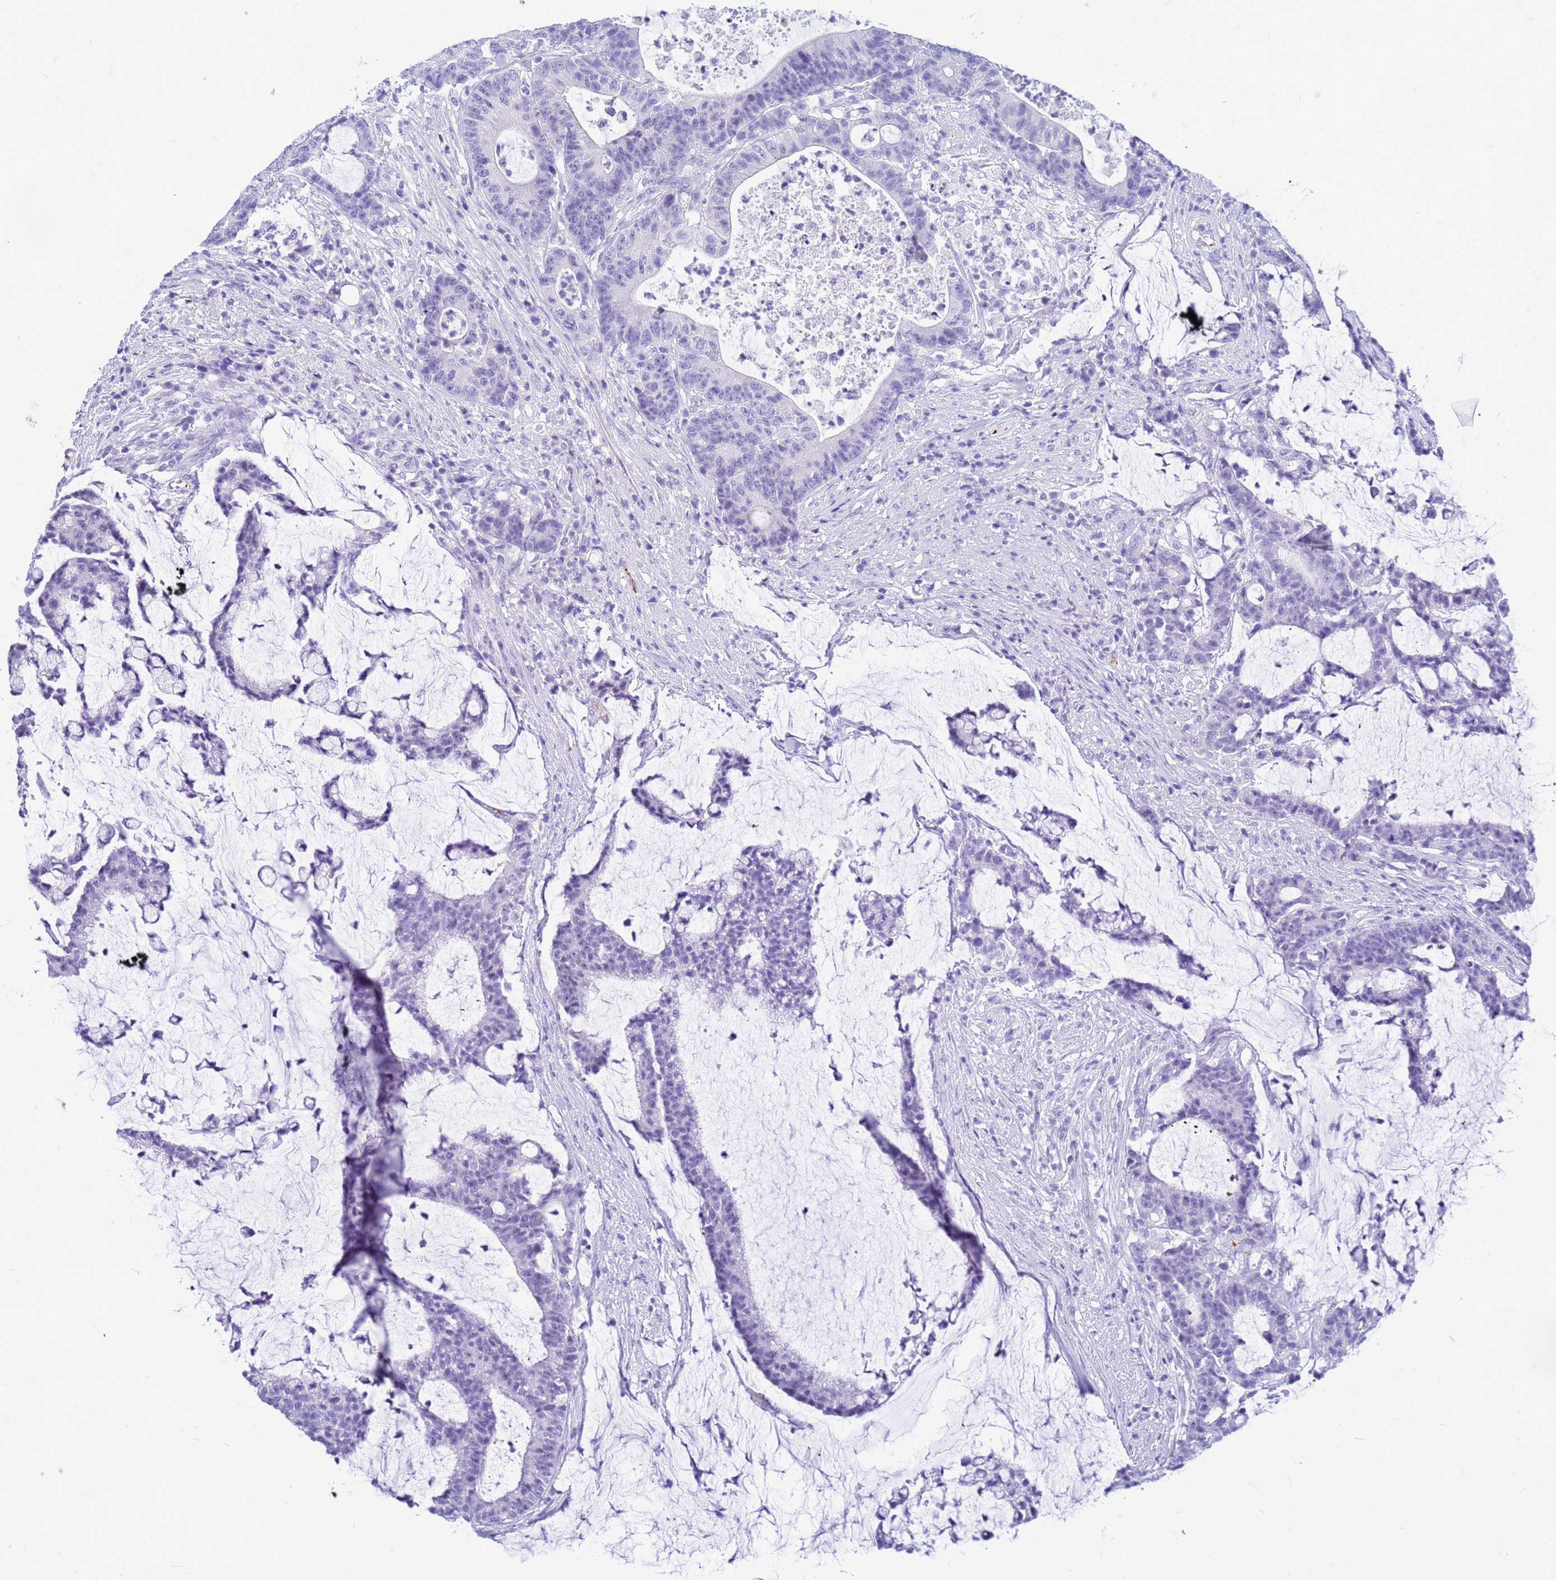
{"staining": {"intensity": "negative", "quantity": "none", "location": "none"}, "tissue": "colorectal cancer", "cell_type": "Tumor cells", "image_type": "cancer", "snomed": [{"axis": "morphology", "description": "Adenocarcinoma, NOS"}, {"axis": "topography", "description": "Colon"}], "caption": "IHC micrograph of colorectal cancer (adenocarcinoma) stained for a protein (brown), which shows no expression in tumor cells.", "gene": "CFAP100", "patient": {"sex": "female", "age": 84}}